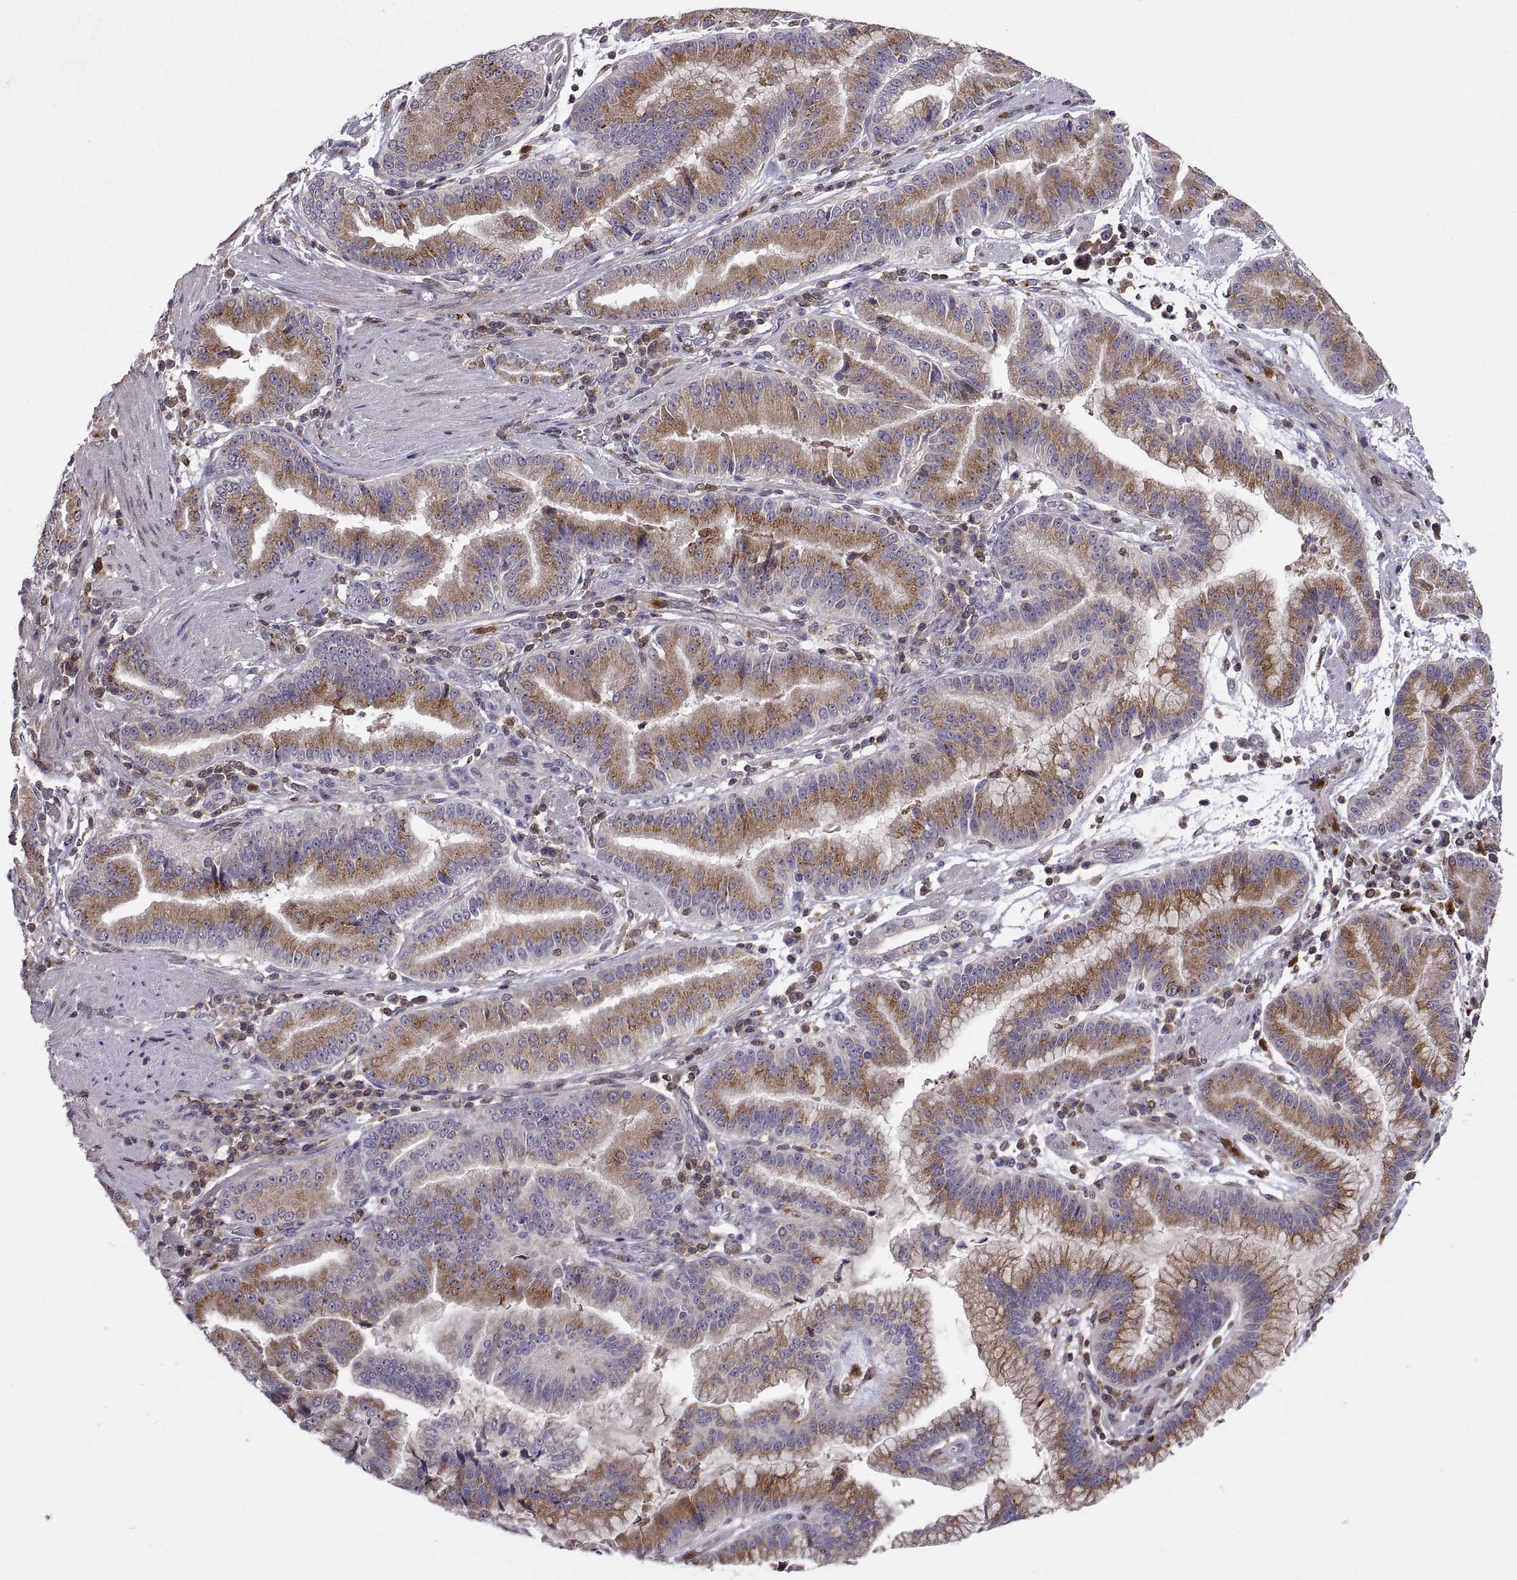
{"staining": {"intensity": "moderate", "quantity": "25%-75%", "location": "cytoplasmic/membranous"}, "tissue": "stomach cancer", "cell_type": "Tumor cells", "image_type": "cancer", "snomed": [{"axis": "morphology", "description": "Adenocarcinoma, NOS"}, {"axis": "topography", "description": "Stomach"}], "caption": "About 25%-75% of tumor cells in stomach adenocarcinoma reveal moderate cytoplasmic/membranous protein staining as visualized by brown immunohistochemical staining.", "gene": "ACAP1", "patient": {"sex": "male", "age": 83}}